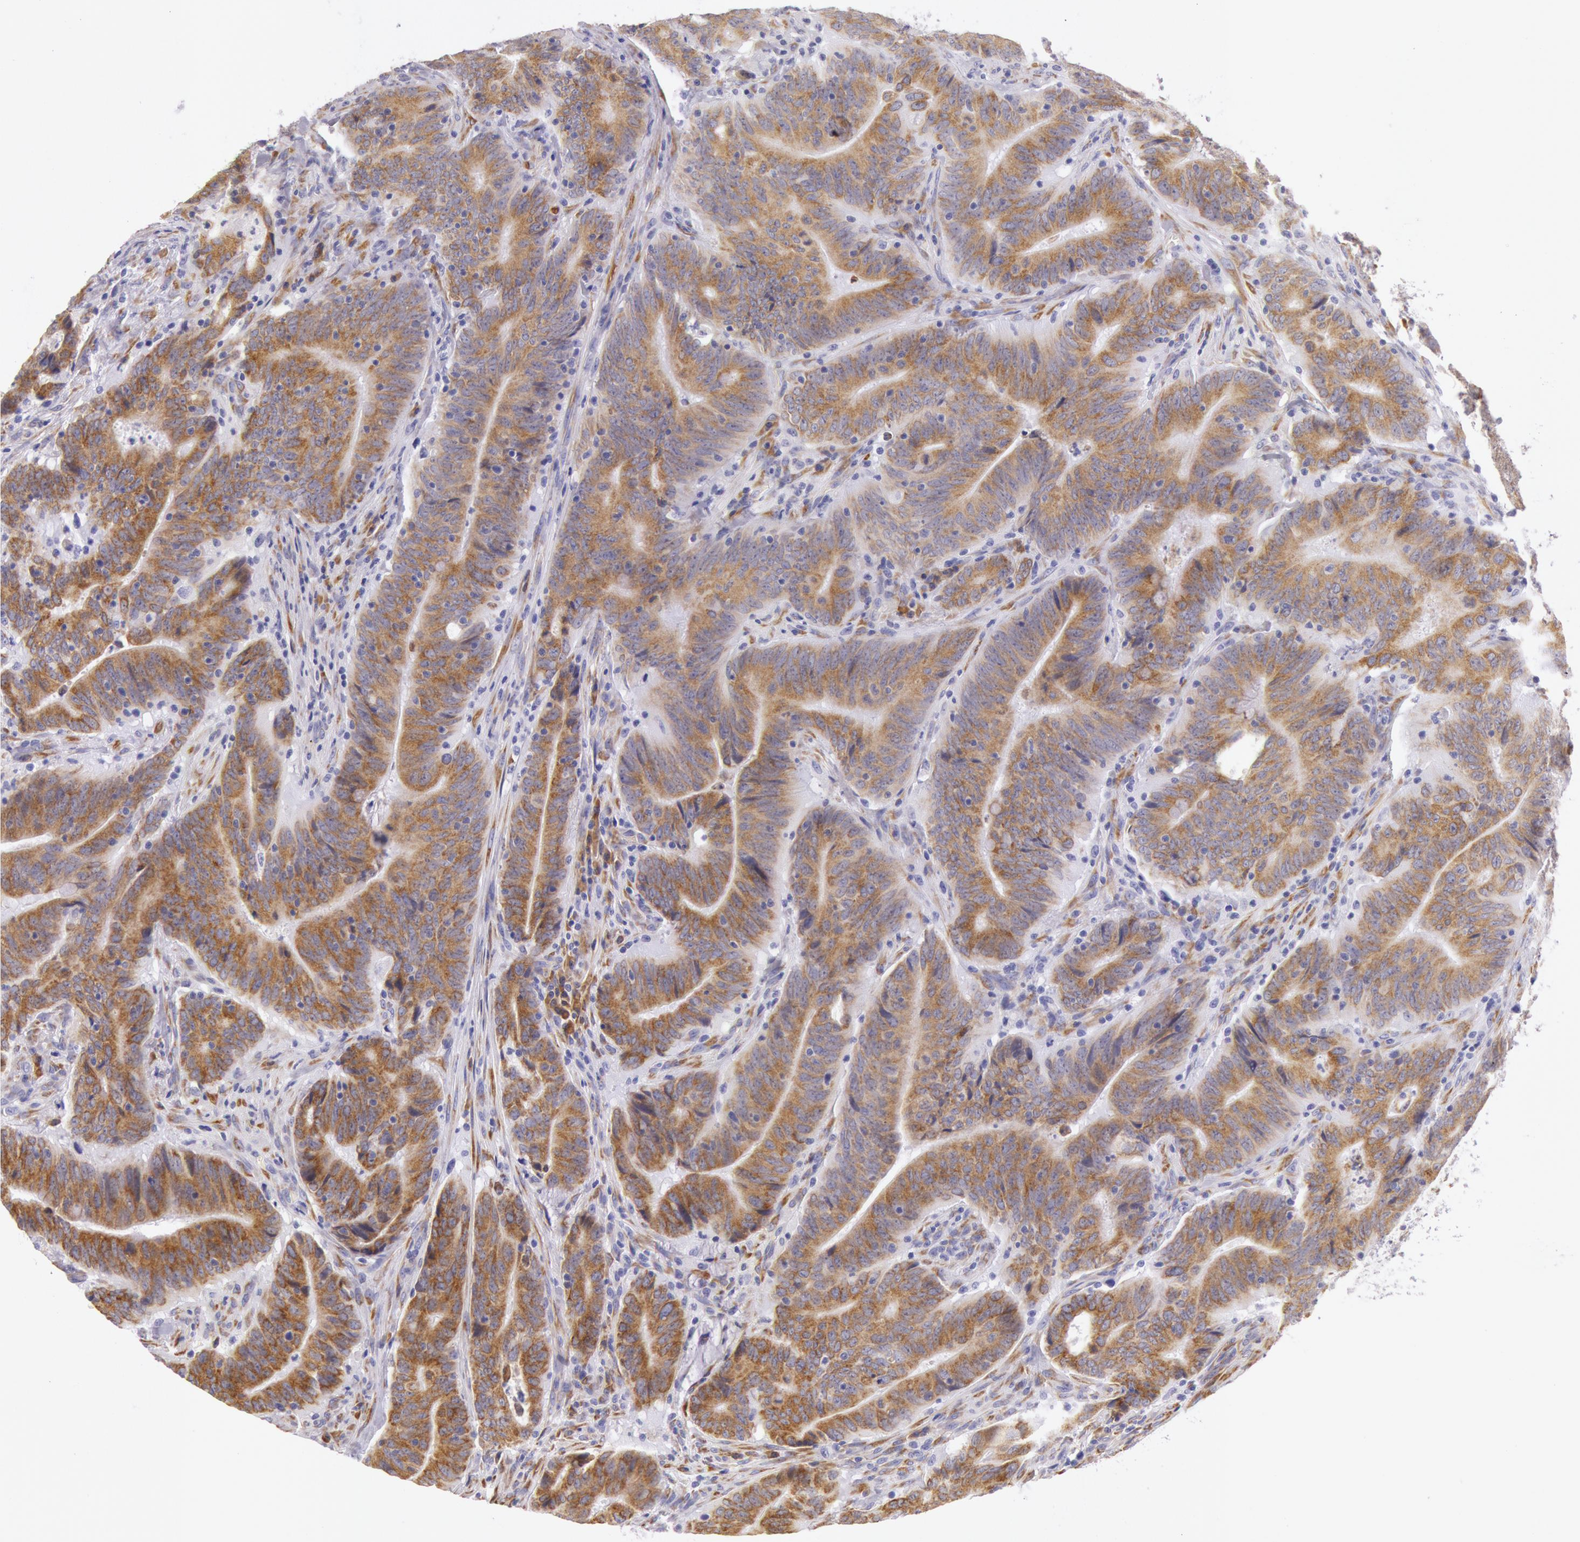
{"staining": {"intensity": "strong", "quantity": ">75%", "location": "nuclear"}, "tissue": "colorectal cancer", "cell_type": "Tumor cells", "image_type": "cancer", "snomed": [{"axis": "morphology", "description": "Adenocarcinoma, NOS"}, {"axis": "topography", "description": "Colon"}], "caption": "Tumor cells exhibit high levels of strong nuclear staining in about >75% of cells in colorectal cancer. The protein is stained brown, and the nuclei are stained in blue (DAB (3,3'-diaminobenzidine) IHC with brightfield microscopy, high magnification).", "gene": "CIDEB", "patient": {"sex": "male", "age": 54}}